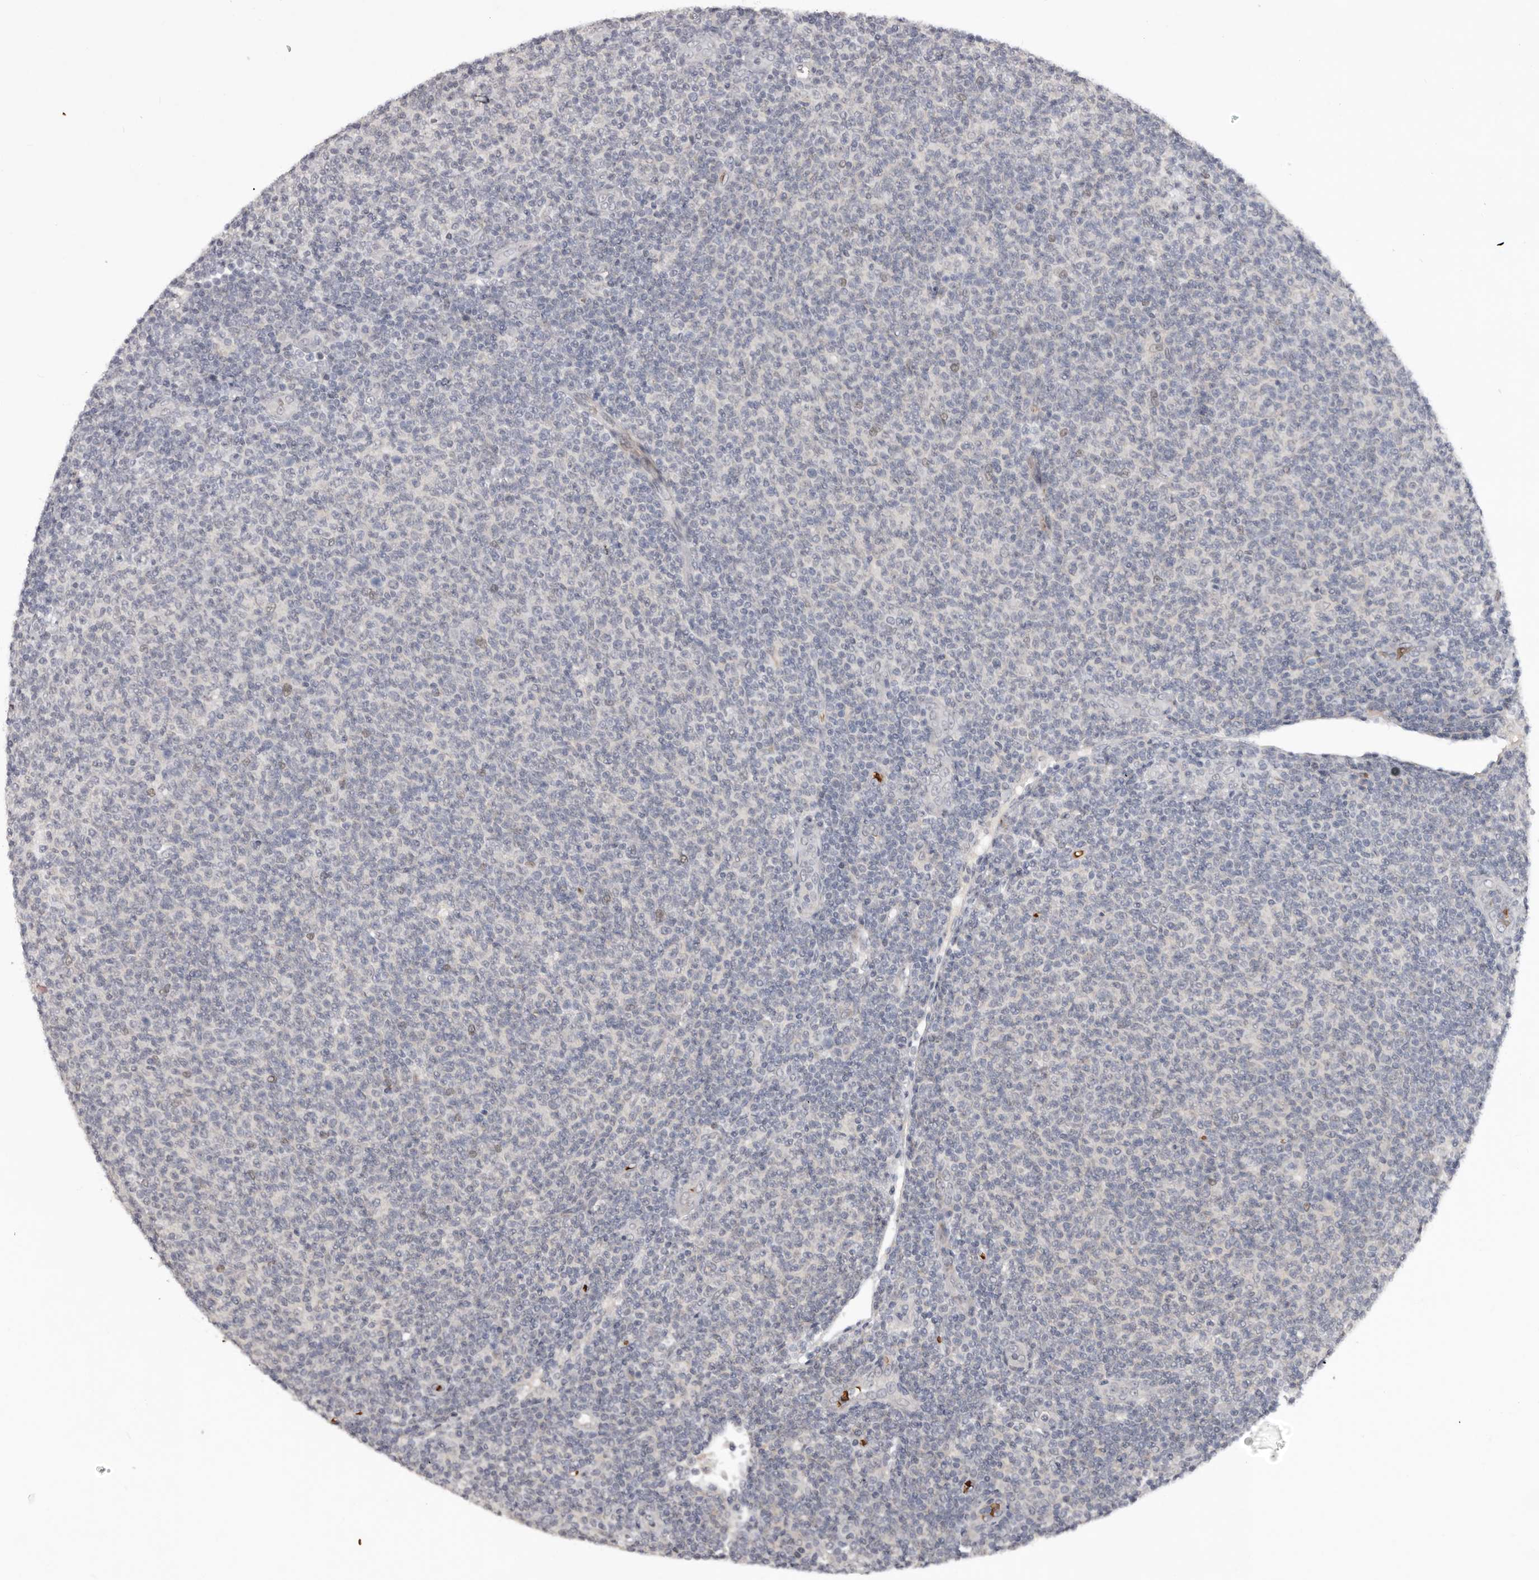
{"staining": {"intensity": "negative", "quantity": "none", "location": "none"}, "tissue": "lymphoma", "cell_type": "Tumor cells", "image_type": "cancer", "snomed": [{"axis": "morphology", "description": "Malignant lymphoma, non-Hodgkin's type, Low grade"}, {"axis": "topography", "description": "Lymph node"}], "caption": "Immunohistochemical staining of human lymphoma exhibits no significant positivity in tumor cells.", "gene": "TNR", "patient": {"sex": "male", "age": 66}}